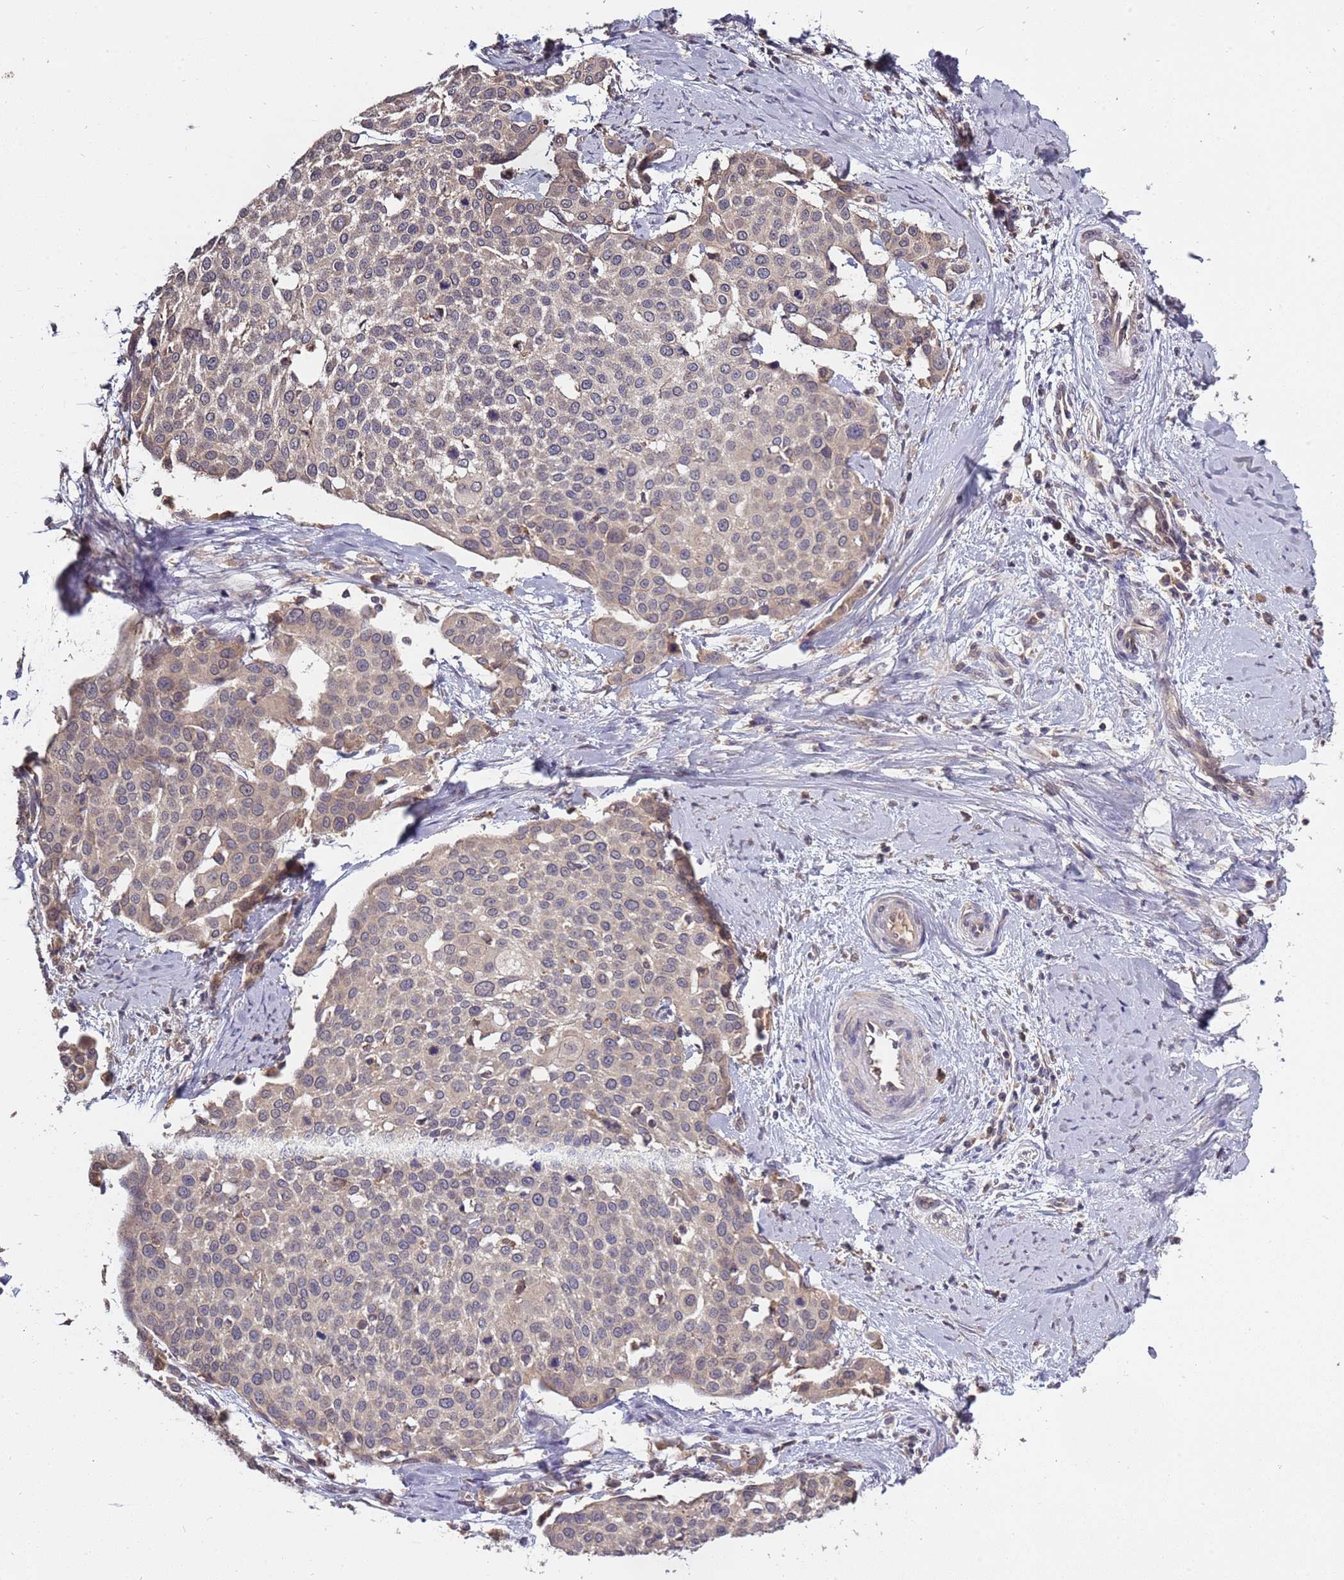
{"staining": {"intensity": "weak", "quantity": "<25%", "location": "cytoplasmic/membranous"}, "tissue": "cervical cancer", "cell_type": "Tumor cells", "image_type": "cancer", "snomed": [{"axis": "morphology", "description": "Squamous cell carcinoma, NOS"}, {"axis": "topography", "description": "Cervix"}], "caption": "The micrograph exhibits no staining of tumor cells in cervical squamous cell carcinoma.", "gene": "USP32", "patient": {"sex": "female", "age": 44}}